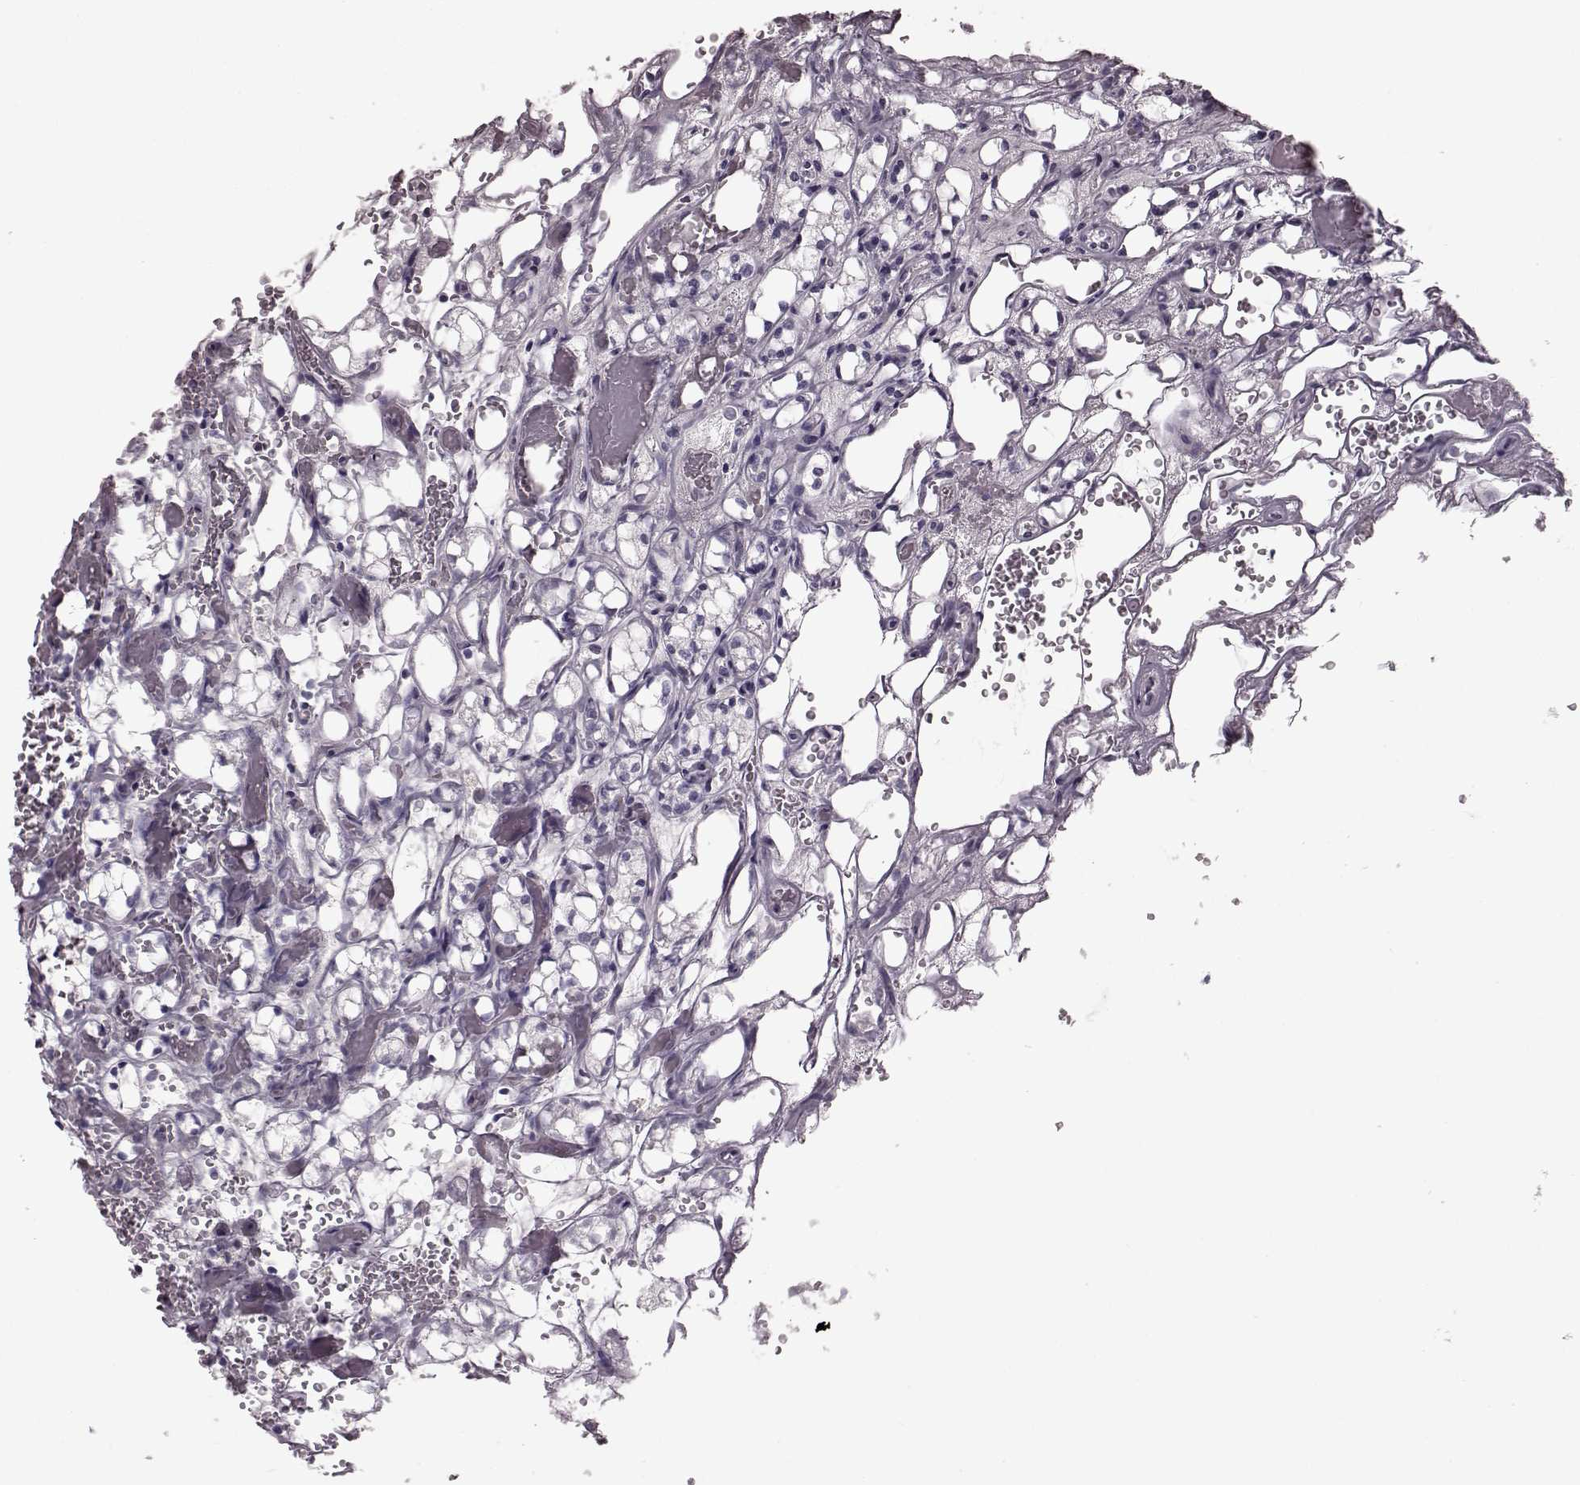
{"staining": {"intensity": "negative", "quantity": "none", "location": "none"}, "tissue": "renal cancer", "cell_type": "Tumor cells", "image_type": "cancer", "snomed": [{"axis": "morphology", "description": "Adenocarcinoma, NOS"}, {"axis": "topography", "description": "Kidney"}], "caption": "DAB immunohistochemical staining of human renal adenocarcinoma displays no significant staining in tumor cells. Nuclei are stained in blue.", "gene": "SNTG1", "patient": {"sex": "female", "age": 69}}